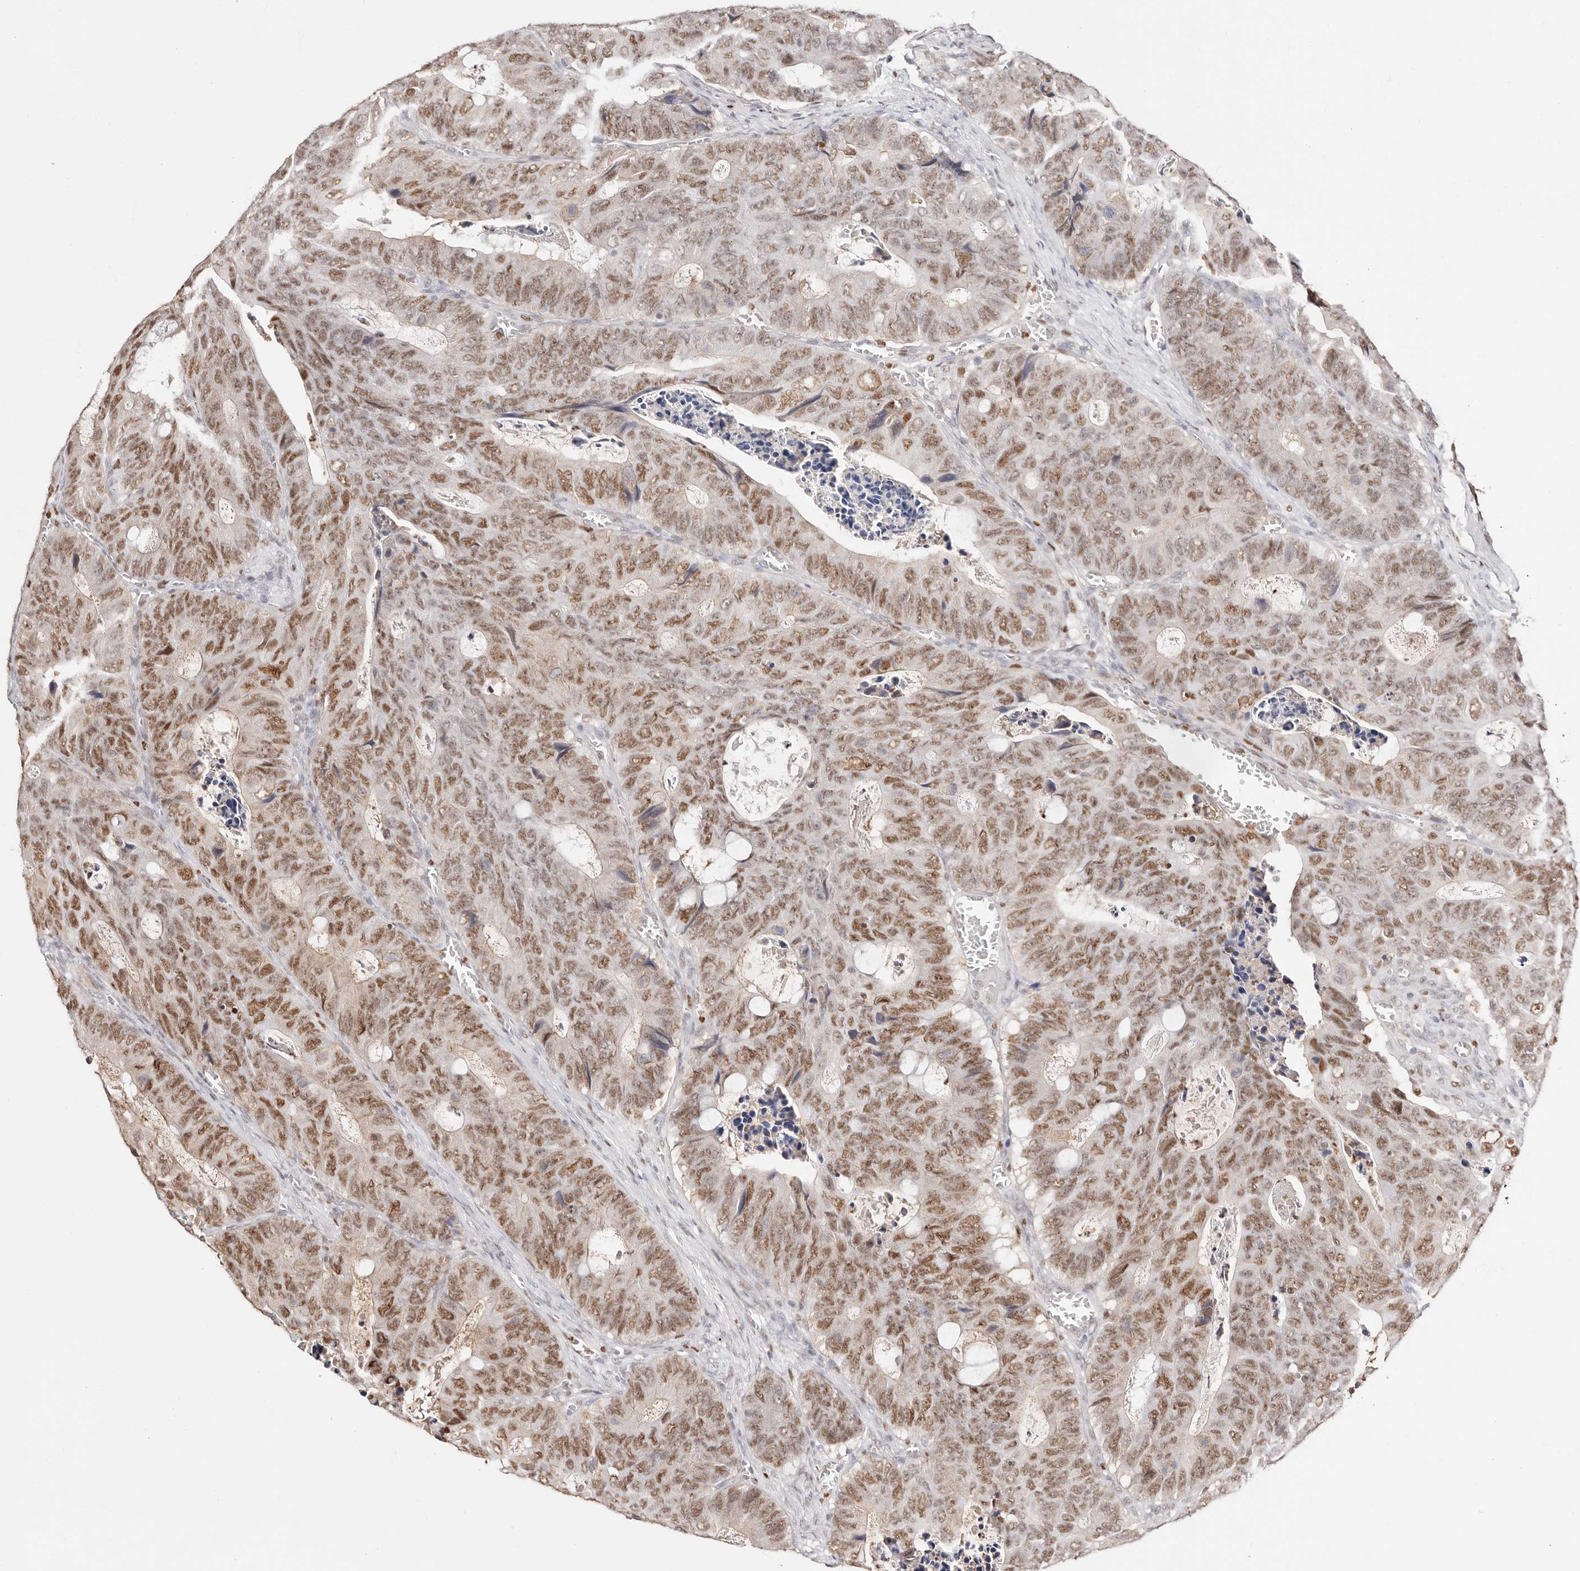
{"staining": {"intensity": "moderate", "quantity": ">75%", "location": "nuclear"}, "tissue": "colorectal cancer", "cell_type": "Tumor cells", "image_type": "cancer", "snomed": [{"axis": "morphology", "description": "Adenocarcinoma, NOS"}, {"axis": "topography", "description": "Colon"}], "caption": "Immunohistochemical staining of colorectal cancer displays medium levels of moderate nuclear protein staining in about >75% of tumor cells.", "gene": "TKT", "patient": {"sex": "male", "age": 87}}